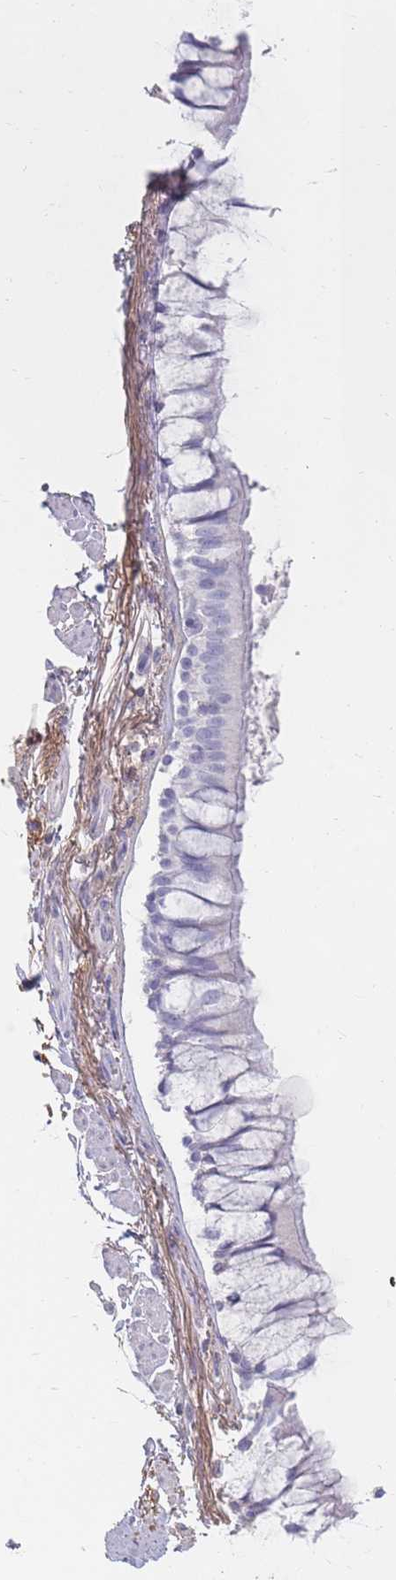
{"staining": {"intensity": "negative", "quantity": "none", "location": "none"}, "tissue": "bronchus", "cell_type": "Respiratory epithelial cells", "image_type": "normal", "snomed": [{"axis": "morphology", "description": "Normal tissue, NOS"}, {"axis": "topography", "description": "Bronchus"}], "caption": "This is an immunohistochemistry (IHC) micrograph of normal human bronchus. There is no staining in respiratory epithelial cells.", "gene": "PRG4", "patient": {"sex": "male", "age": 70}}